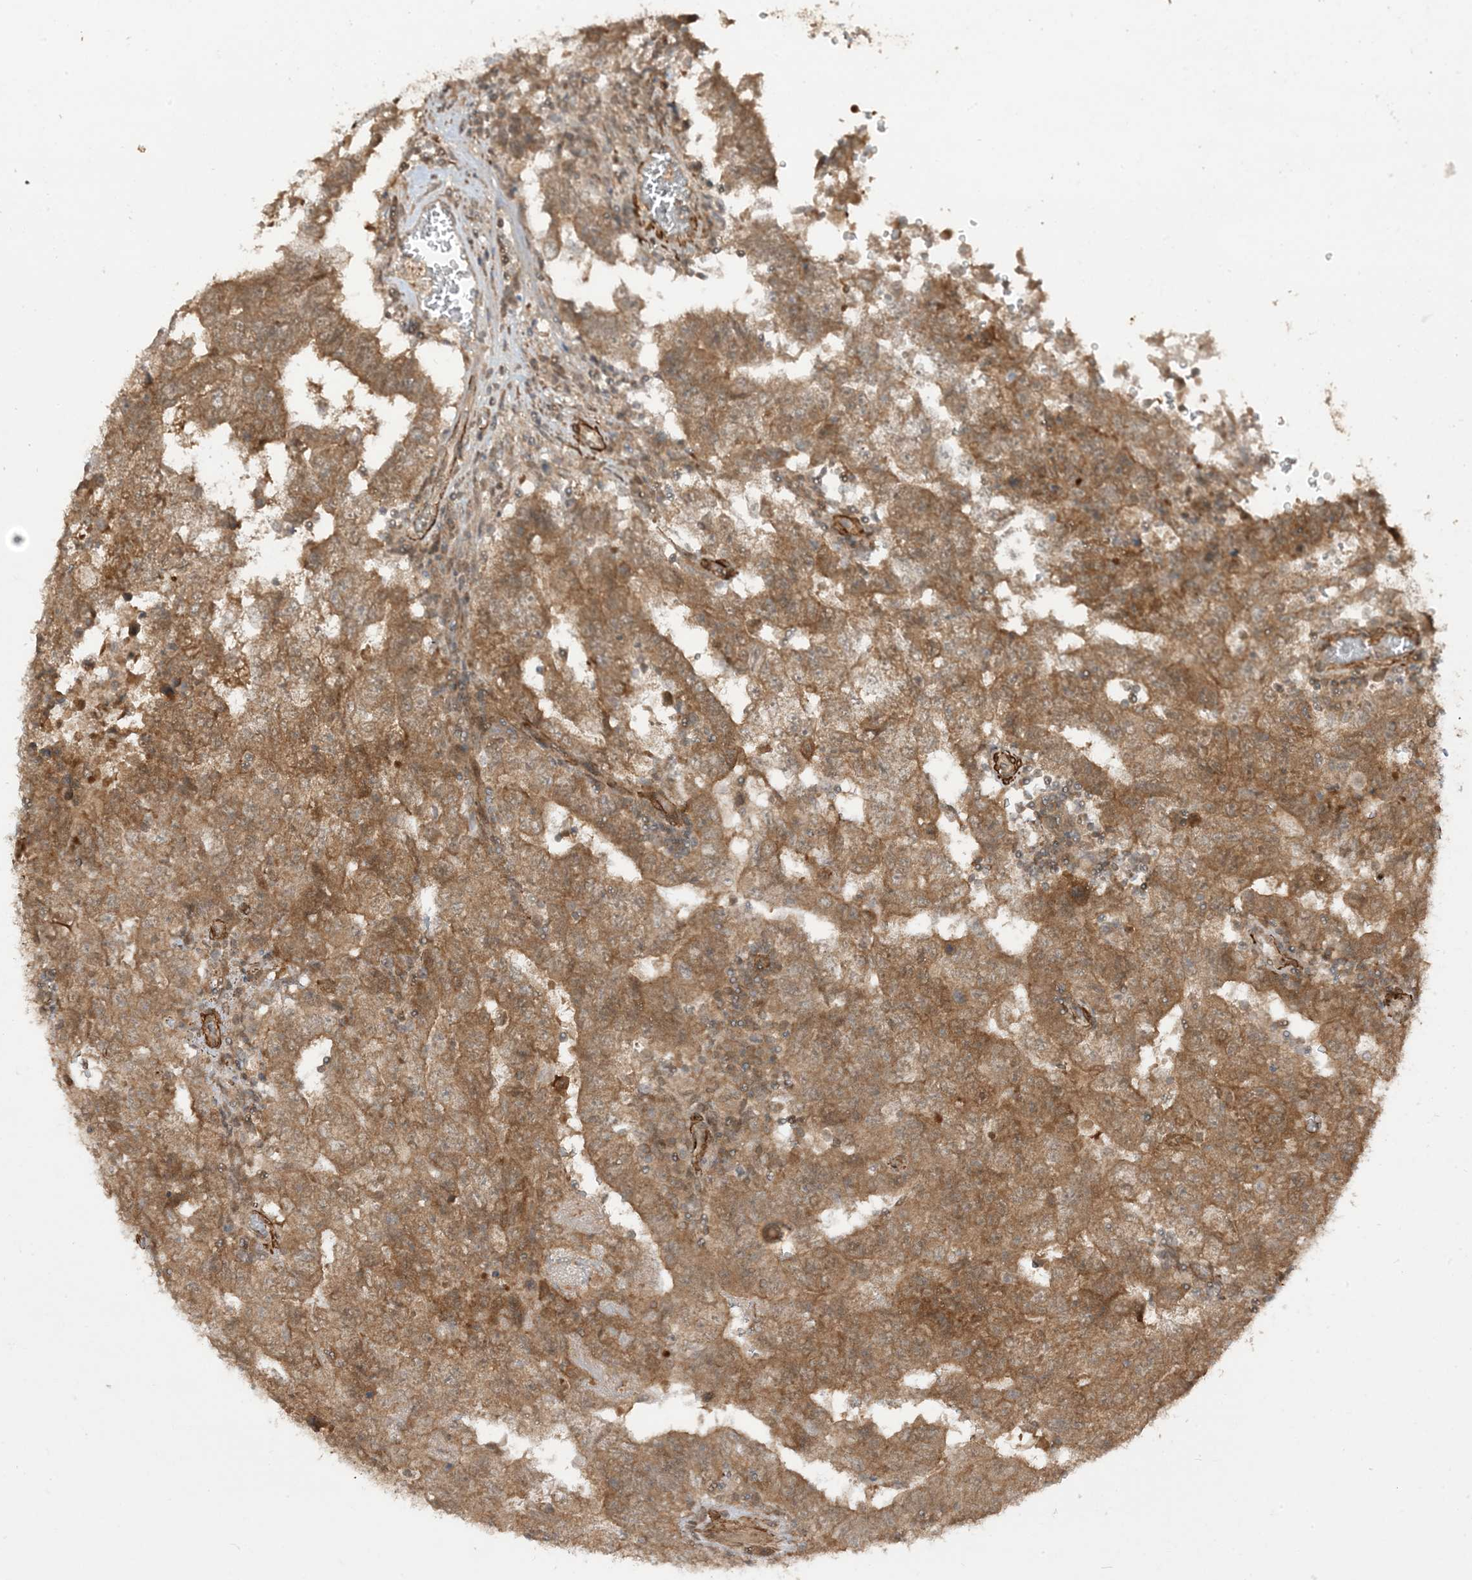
{"staining": {"intensity": "moderate", "quantity": ">75%", "location": "cytoplasmic/membranous"}, "tissue": "testis cancer", "cell_type": "Tumor cells", "image_type": "cancer", "snomed": [{"axis": "morphology", "description": "Carcinoma, Embryonal, NOS"}, {"axis": "topography", "description": "Testis"}], "caption": "About >75% of tumor cells in testis embryonal carcinoma display moderate cytoplasmic/membranous protein positivity as visualized by brown immunohistochemical staining.", "gene": "TBCC", "patient": {"sex": "male", "age": 26}}